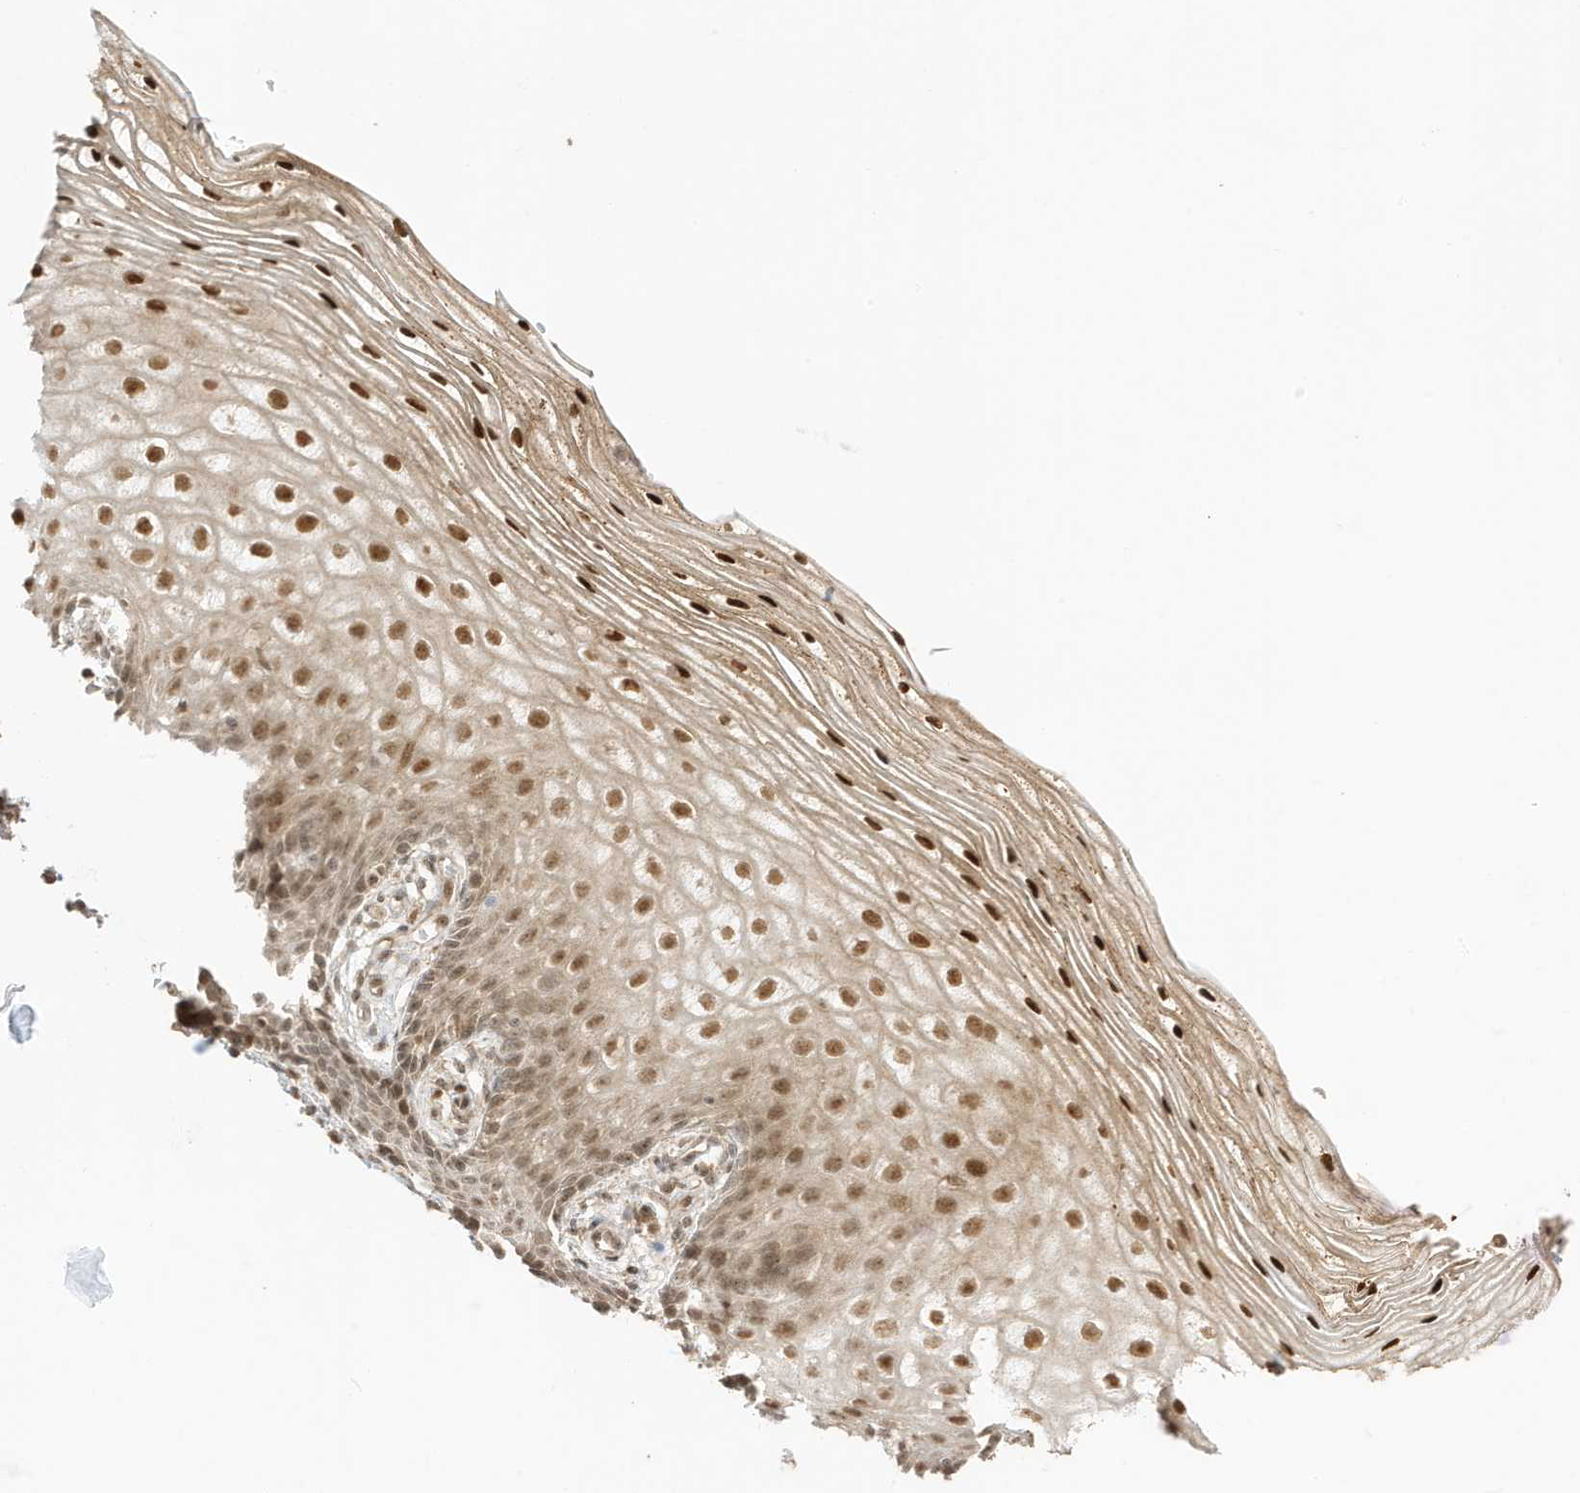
{"staining": {"intensity": "strong", "quantity": "25%-75%", "location": "nuclear"}, "tissue": "vagina", "cell_type": "Squamous epithelial cells", "image_type": "normal", "snomed": [{"axis": "morphology", "description": "Normal tissue, NOS"}, {"axis": "topography", "description": "Vagina"}], "caption": "Immunohistochemistry staining of unremarkable vagina, which demonstrates high levels of strong nuclear expression in approximately 25%-75% of squamous epithelial cells indicating strong nuclear protein staining. The staining was performed using DAB (brown) for protein detection and nuclei were counterstained in hematoxylin (blue).", "gene": "ZBTB41", "patient": {"sex": "female", "age": 60}}